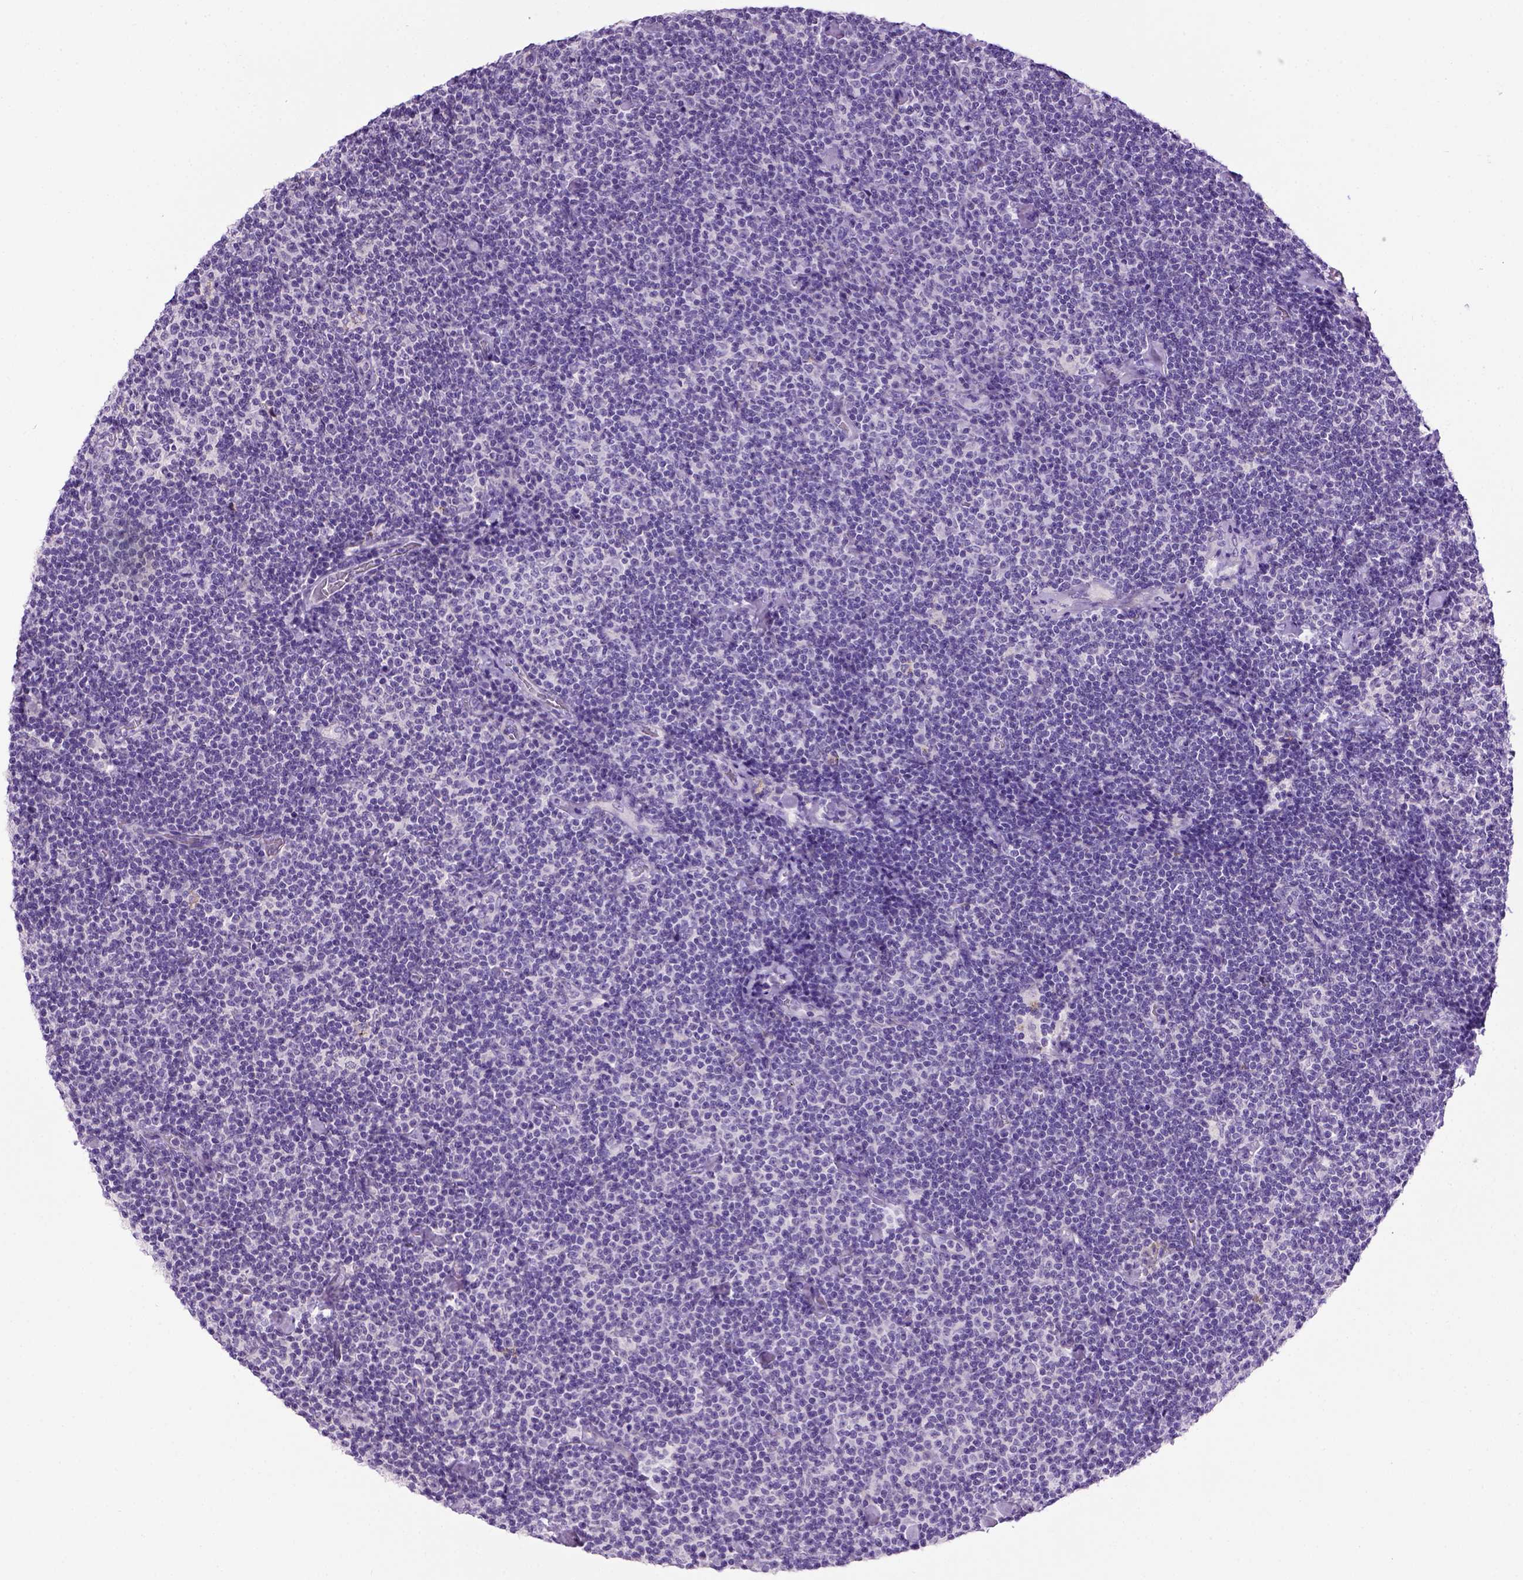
{"staining": {"intensity": "negative", "quantity": "none", "location": "none"}, "tissue": "lymphoma", "cell_type": "Tumor cells", "image_type": "cancer", "snomed": [{"axis": "morphology", "description": "Malignant lymphoma, non-Hodgkin's type, Low grade"}, {"axis": "topography", "description": "Lymph node"}], "caption": "DAB immunohistochemical staining of human lymphoma shows no significant staining in tumor cells. (DAB immunohistochemistry visualized using brightfield microscopy, high magnification).", "gene": "CDH1", "patient": {"sex": "male", "age": 81}}